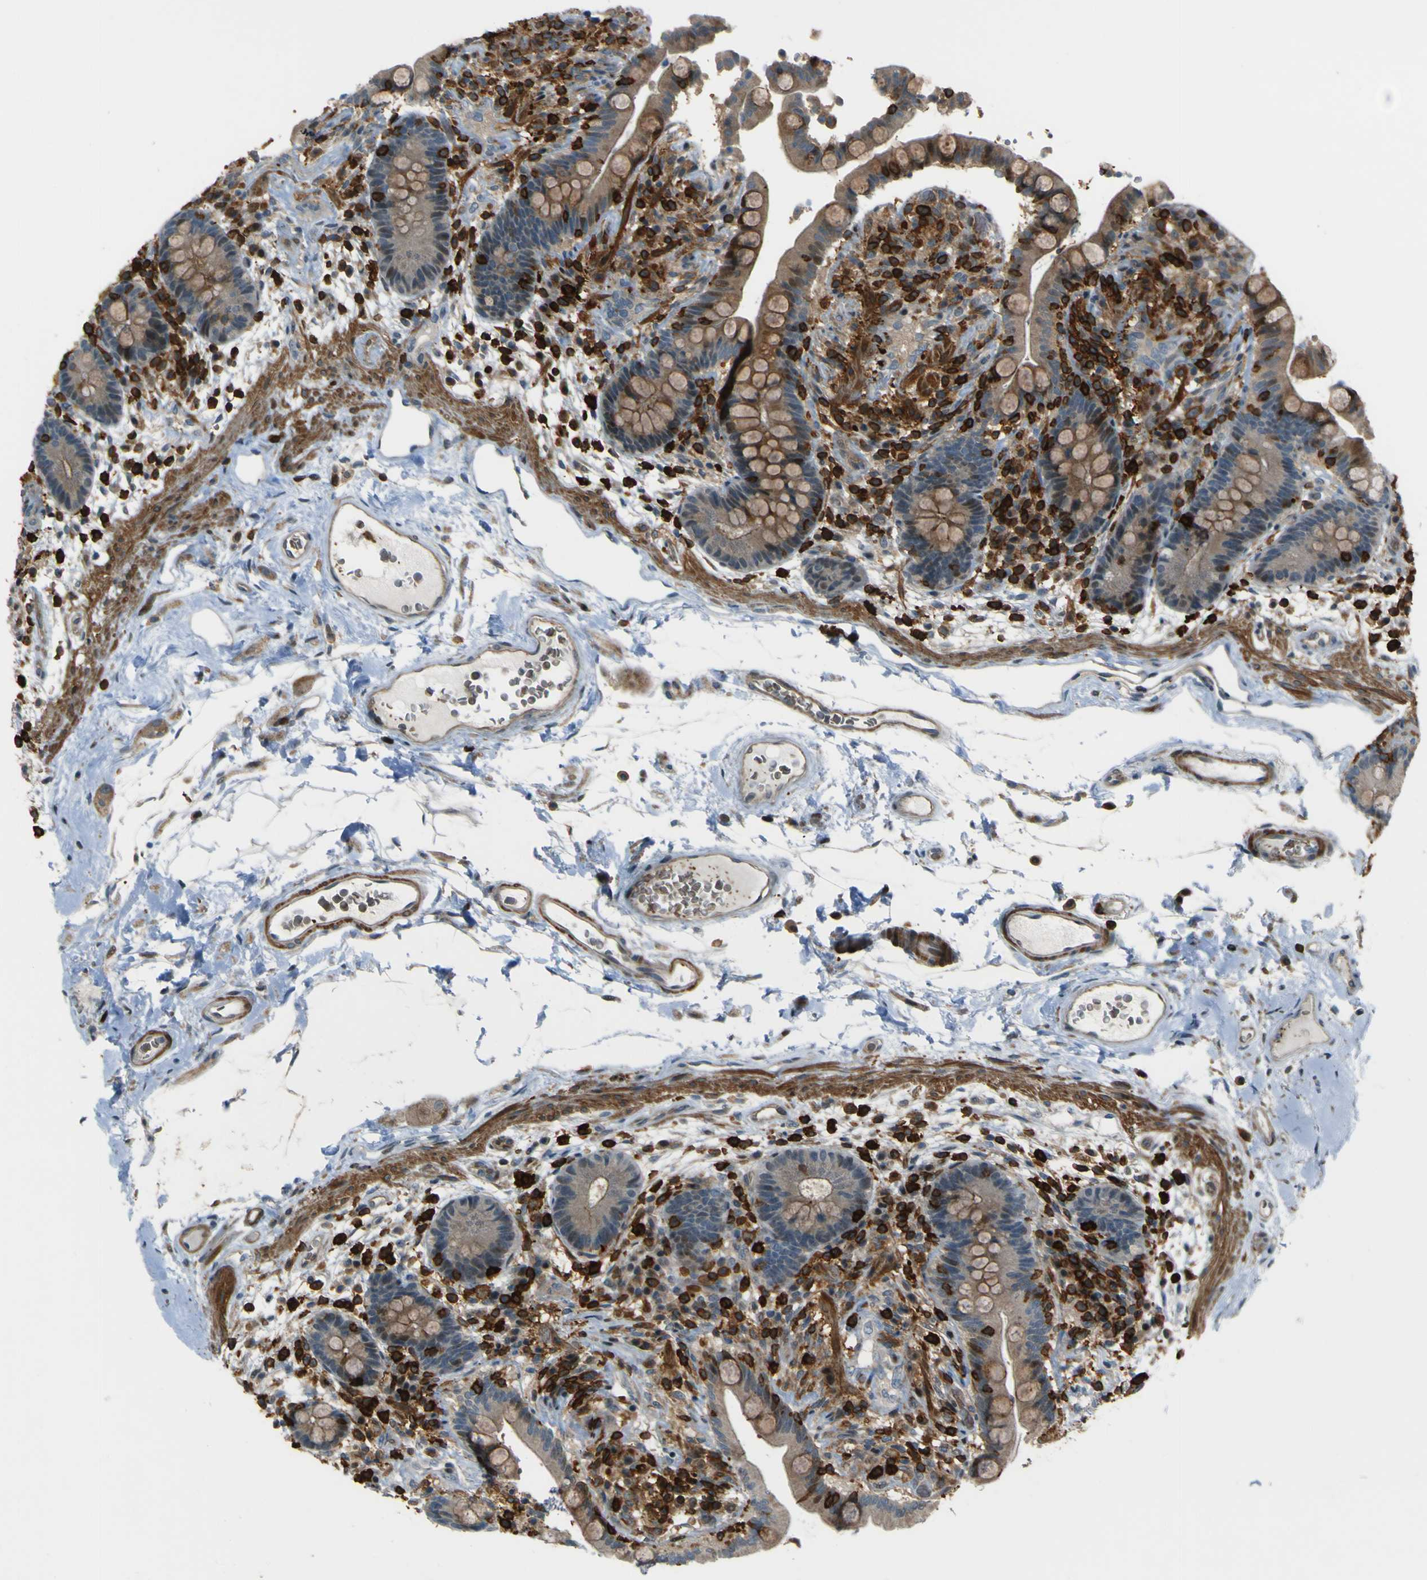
{"staining": {"intensity": "moderate", "quantity": ">75%", "location": "cytoplasmic/membranous"}, "tissue": "colon", "cell_type": "Endothelial cells", "image_type": "normal", "snomed": [{"axis": "morphology", "description": "Normal tissue, NOS"}, {"axis": "topography", "description": "Colon"}], "caption": "IHC image of benign colon: colon stained using IHC demonstrates medium levels of moderate protein expression localized specifically in the cytoplasmic/membranous of endothelial cells, appearing as a cytoplasmic/membranous brown color.", "gene": "PCDHB5", "patient": {"sex": "male", "age": 73}}